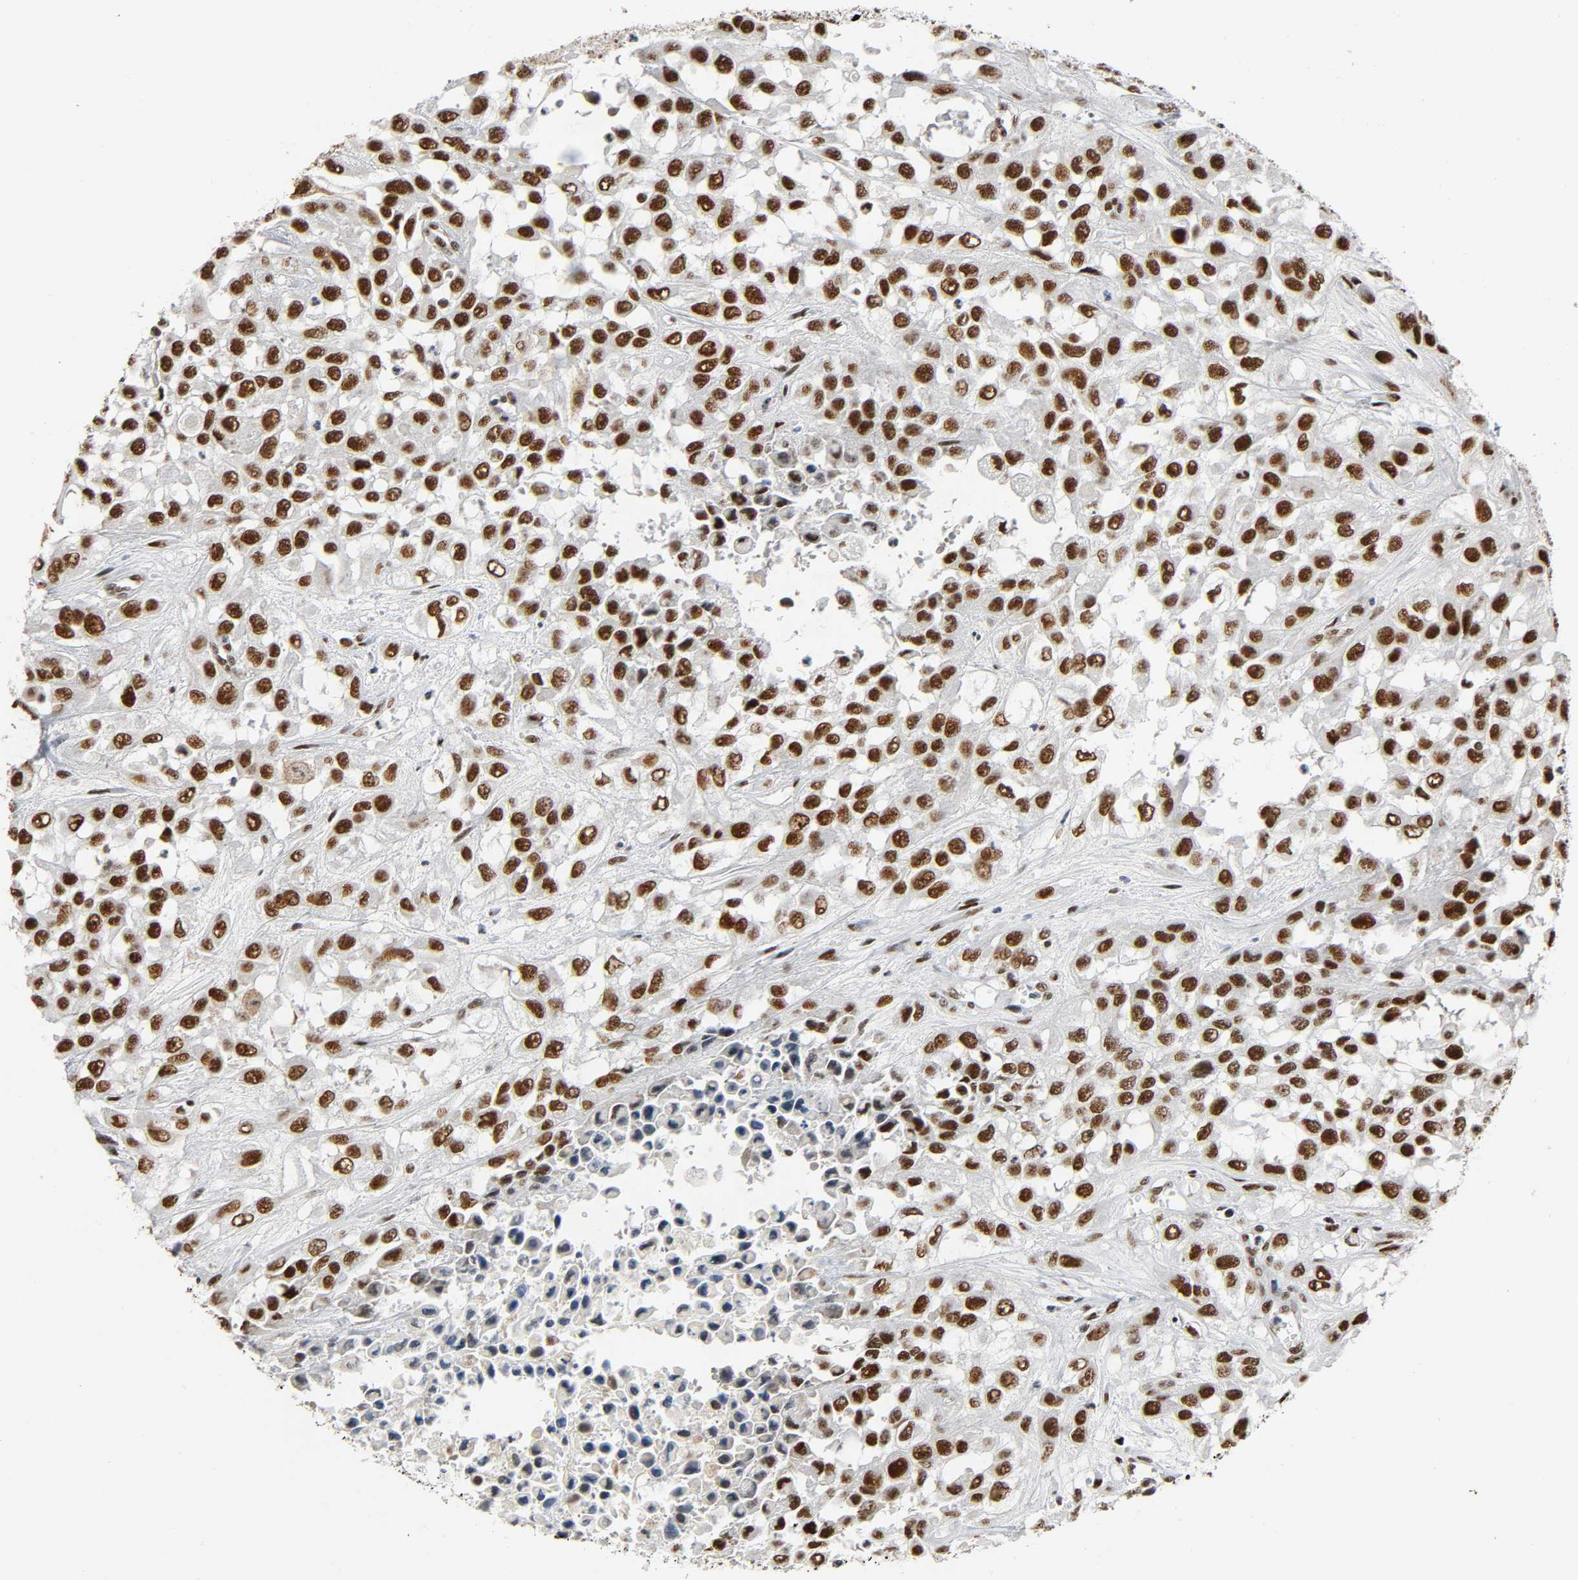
{"staining": {"intensity": "strong", "quantity": ">75%", "location": "nuclear"}, "tissue": "urothelial cancer", "cell_type": "Tumor cells", "image_type": "cancer", "snomed": [{"axis": "morphology", "description": "Urothelial carcinoma, High grade"}, {"axis": "topography", "description": "Urinary bladder"}], "caption": "Strong nuclear protein expression is identified in approximately >75% of tumor cells in urothelial cancer. (DAB (3,3'-diaminobenzidine) IHC with brightfield microscopy, high magnification).", "gene": "CDK9", "patient": {"sex": "male", "age": 57}}